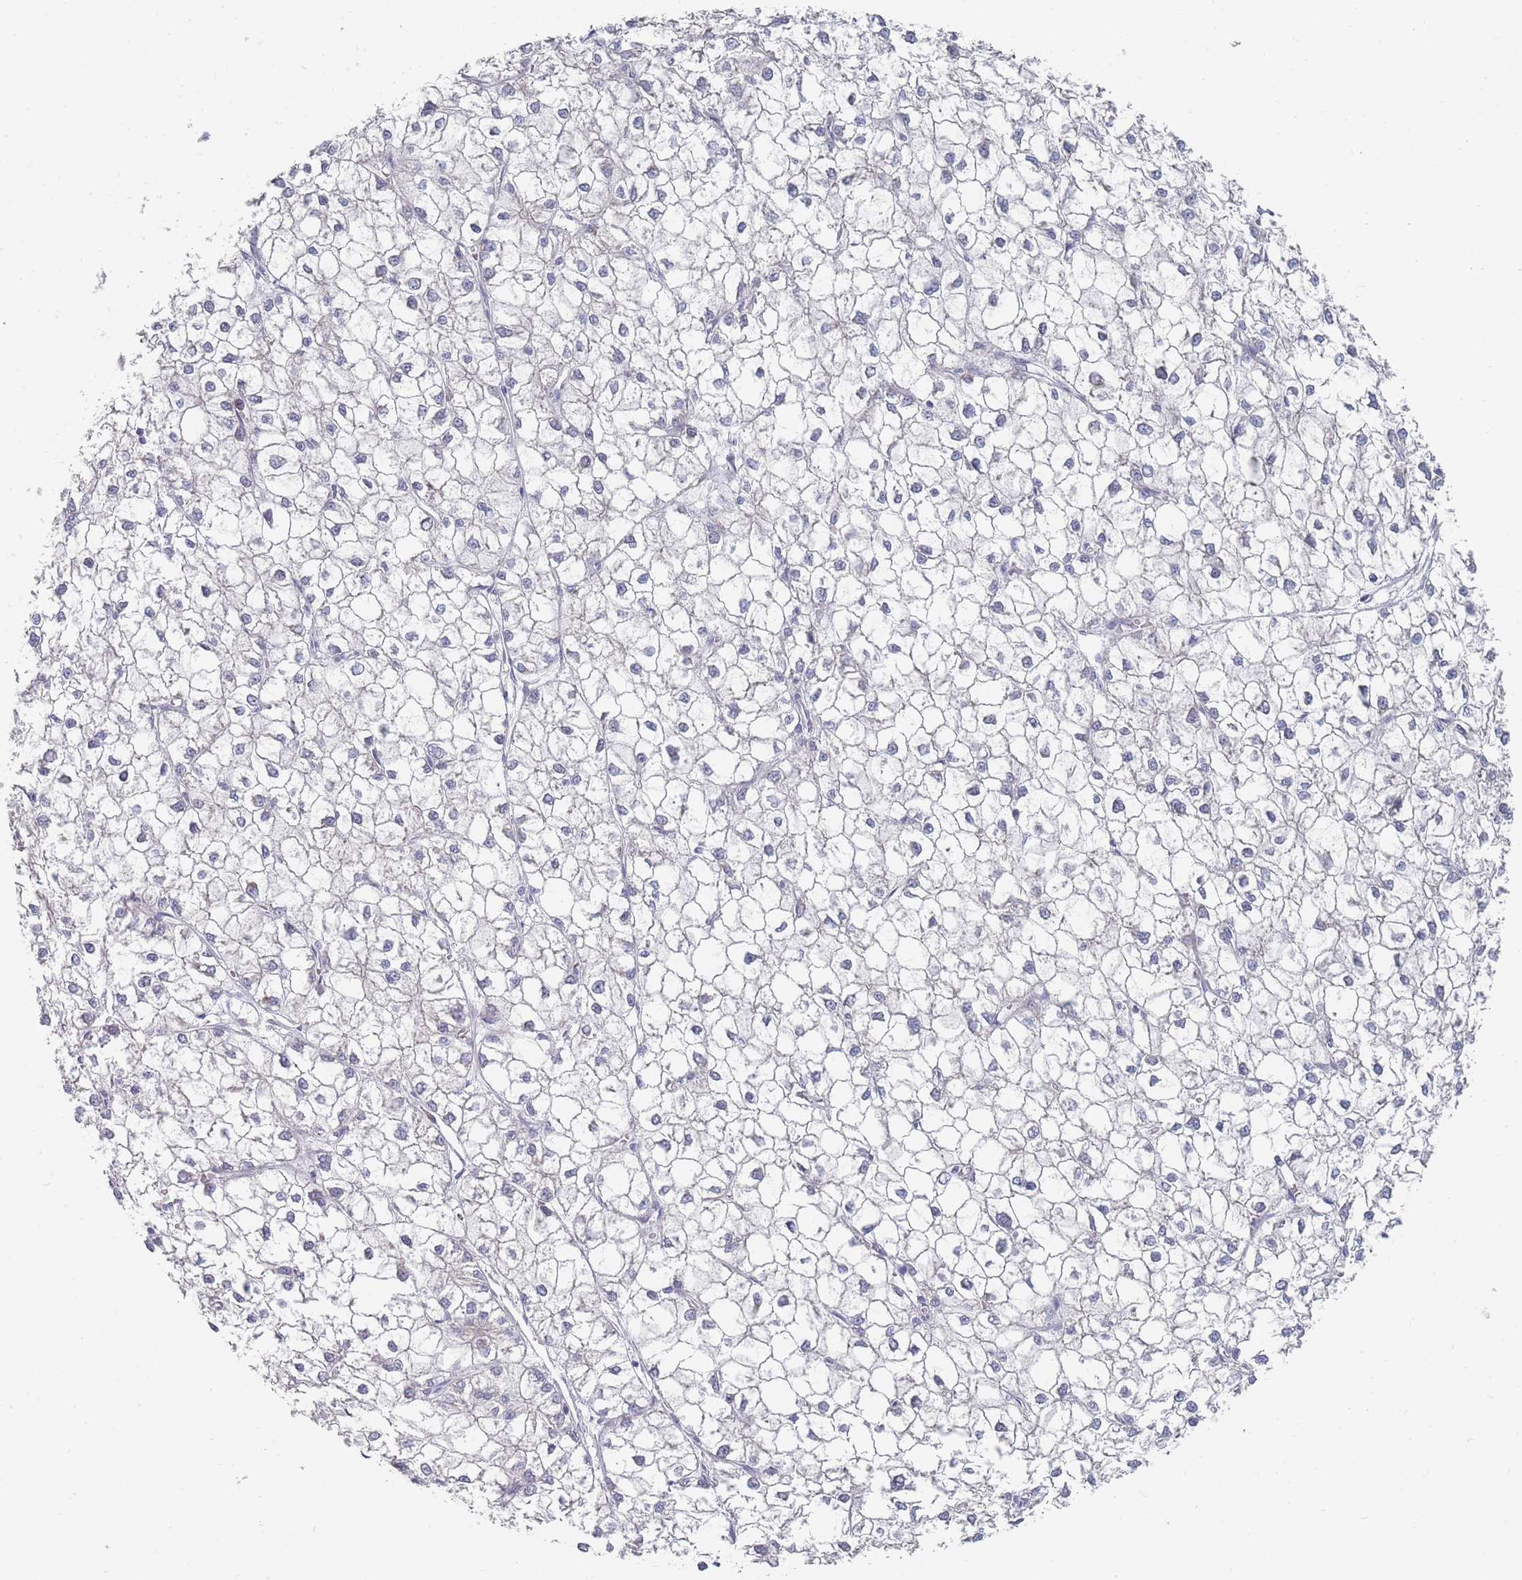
{"staining": {"intensity": "negative", "quantity": "none", "location": "none"}, "tissue": "liver cancer", "cell_type": "Tumor cells", "image_type": "cancer", "snomed": [{"axis": "morphology", "description": "Carcinoma, Hepatocellular, NOS"}, {"axis": "topography", "description": "Liver"}], "caption": "Protein analysis of liver hepatocellular carcinoma exhibits no significant staining in tumor cells.", "gene": "SPATS1", "patient": {"sex": "female", "age": 43}}